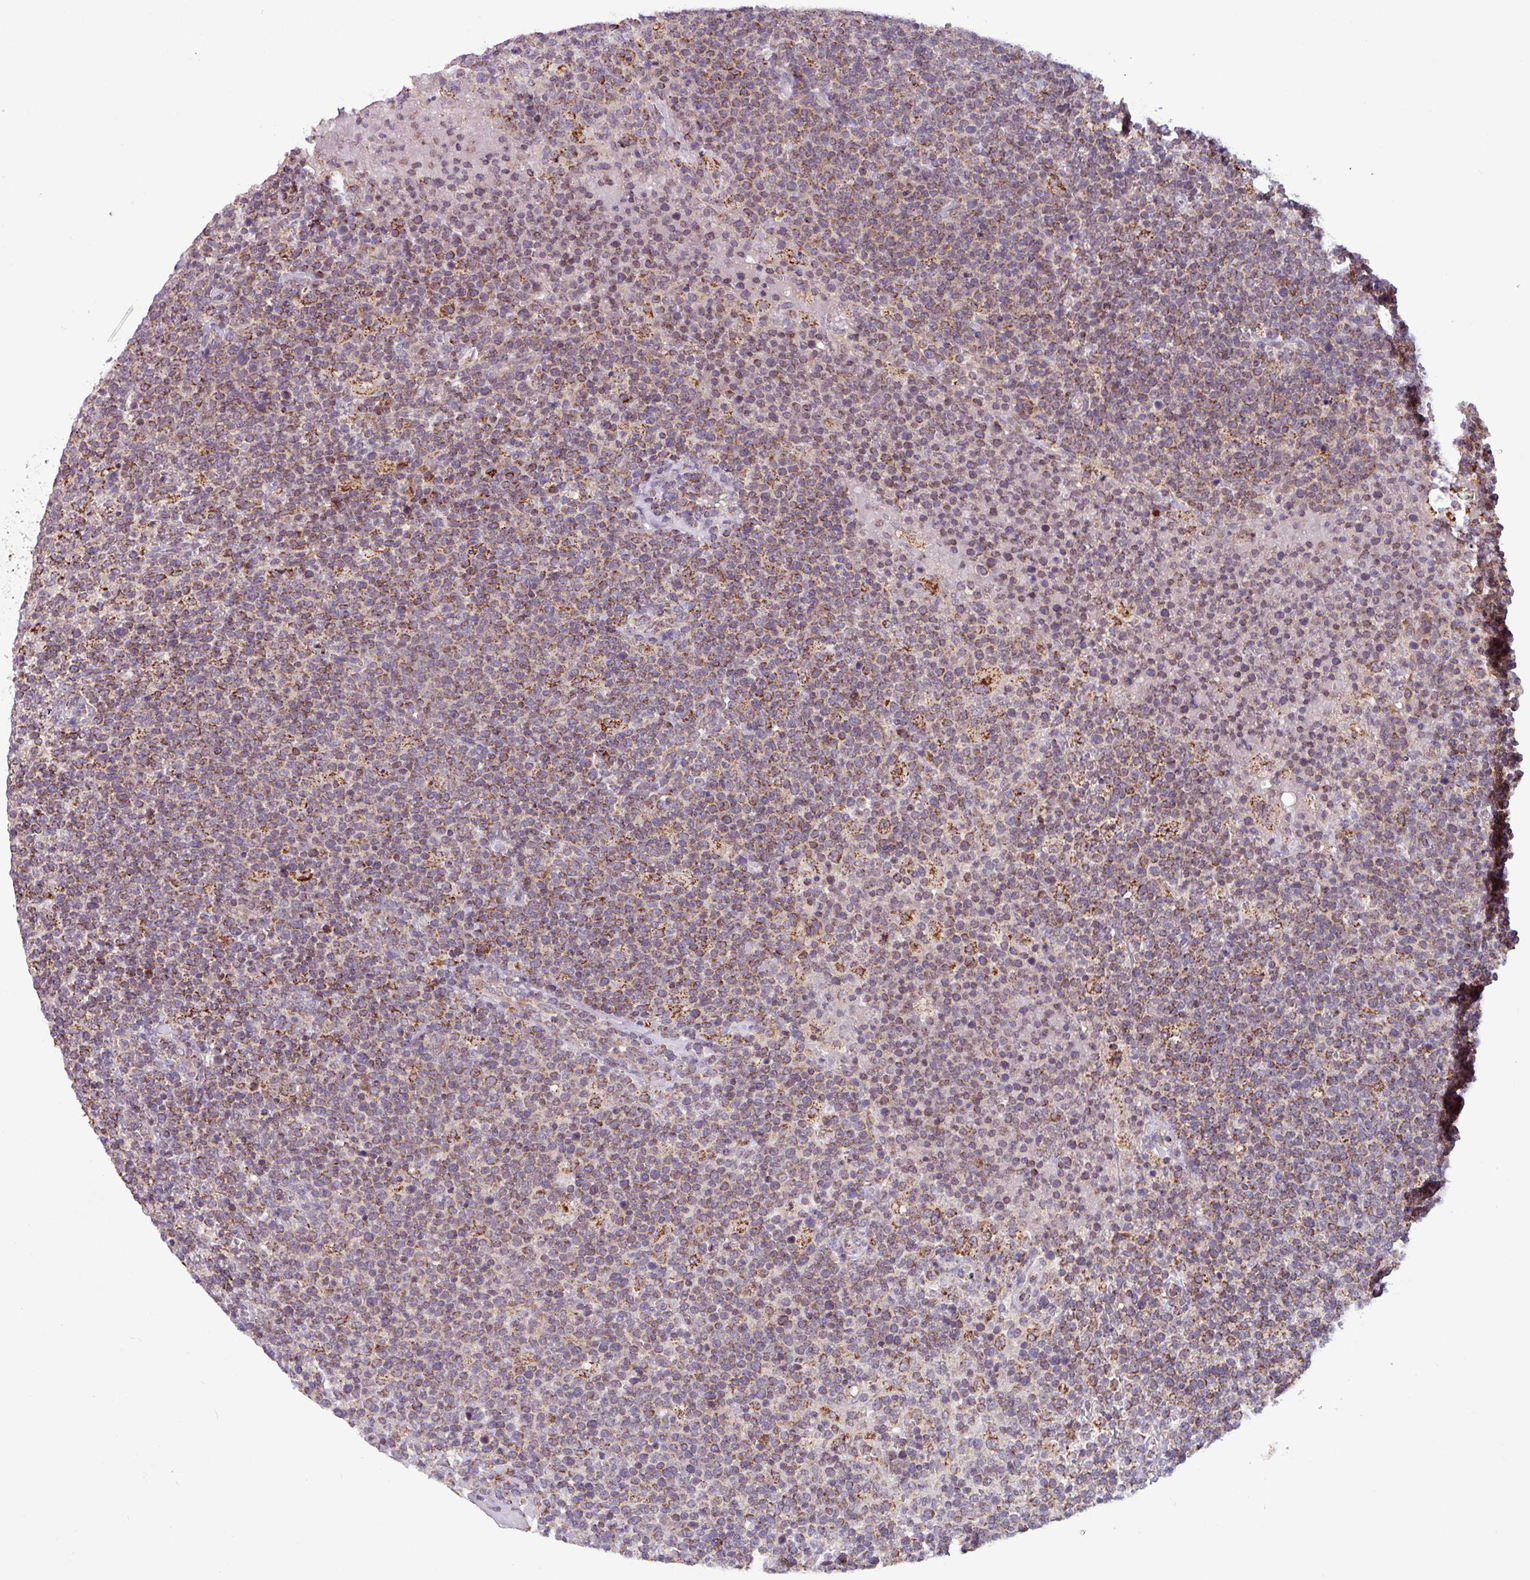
{"staining": {"intensity": "weak", "quantity": ">75%", "location": "cytoplasmic/membranous"}, "tissue": "lymphoma", "cell_type": "Tumor cells", "image_type": "cancer", "snomed": [{"axis": "morphology", "description": "Malignant lymphoma, non-Hodgkin's type, High grade"}, {"axis": "topography", "description": "Lymph node"}], "caption": "Protein expression analysis of human lymphoma reveals weak cytoplasmic/membranous positivity in about >75% of tumor cells.", "gene": "AKIRIN1", "patient": {"sex": "male", "age": 61}}